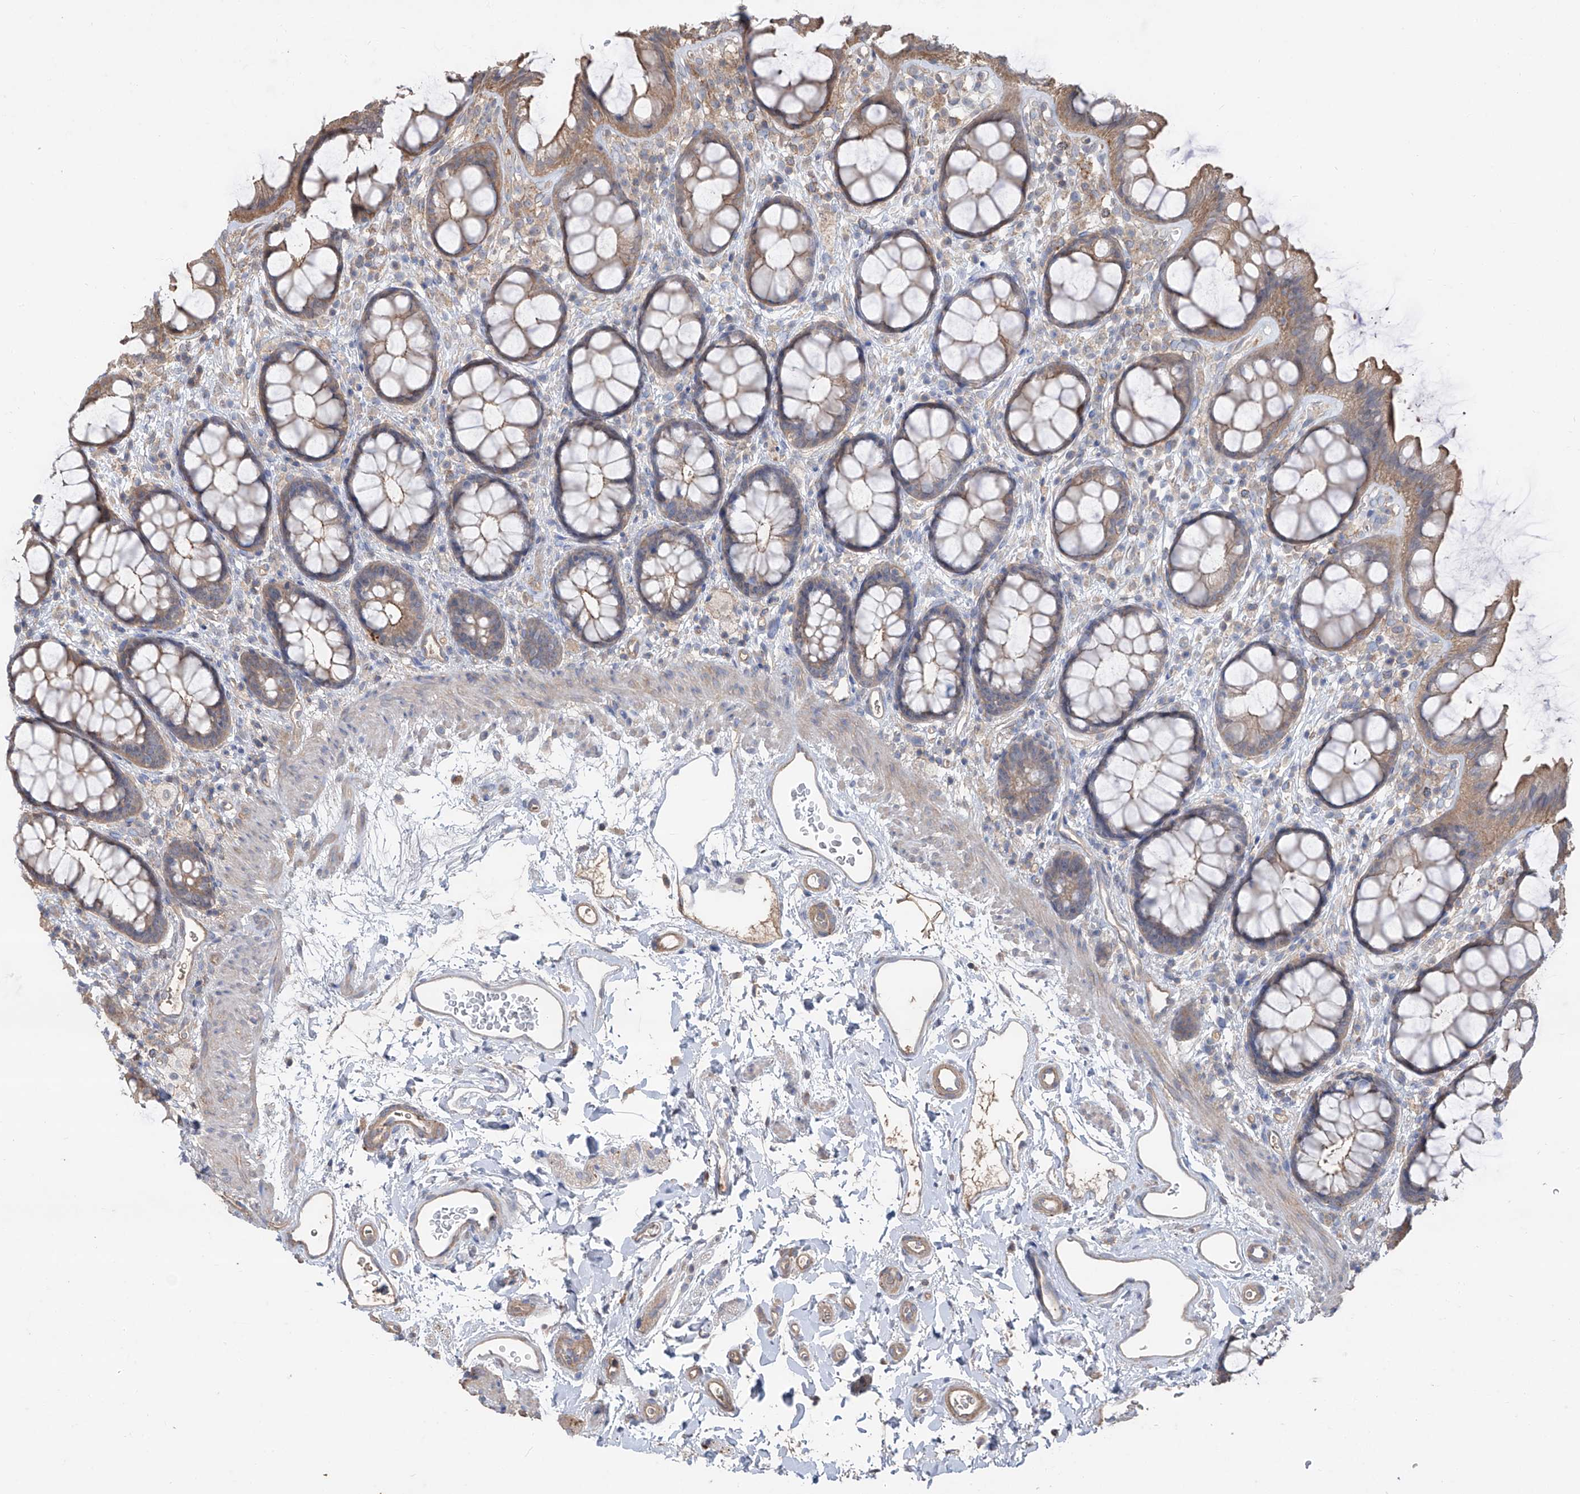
{"staining": {"intensity": "moderate", "quantity": "25%-75%", "location": "cytoplasmic/membranous"}, "tissue": "rectum", "cell_type": "Glandular cells", "image_type": "normal", "snomed": [{"axis": "morphology", "description": "Normal tissue, NOS"}, {"axis": "topography", "description": "Rectum"}], "caption": "This micrograph reveals immunohistochemistry staining of benign human rectum, with medium moderate cytoplasmic/membranous positivity in about 25%-75% of glandular cells.", "gene": "EDN1", "patient": {"sex": "female", "age": 65}}